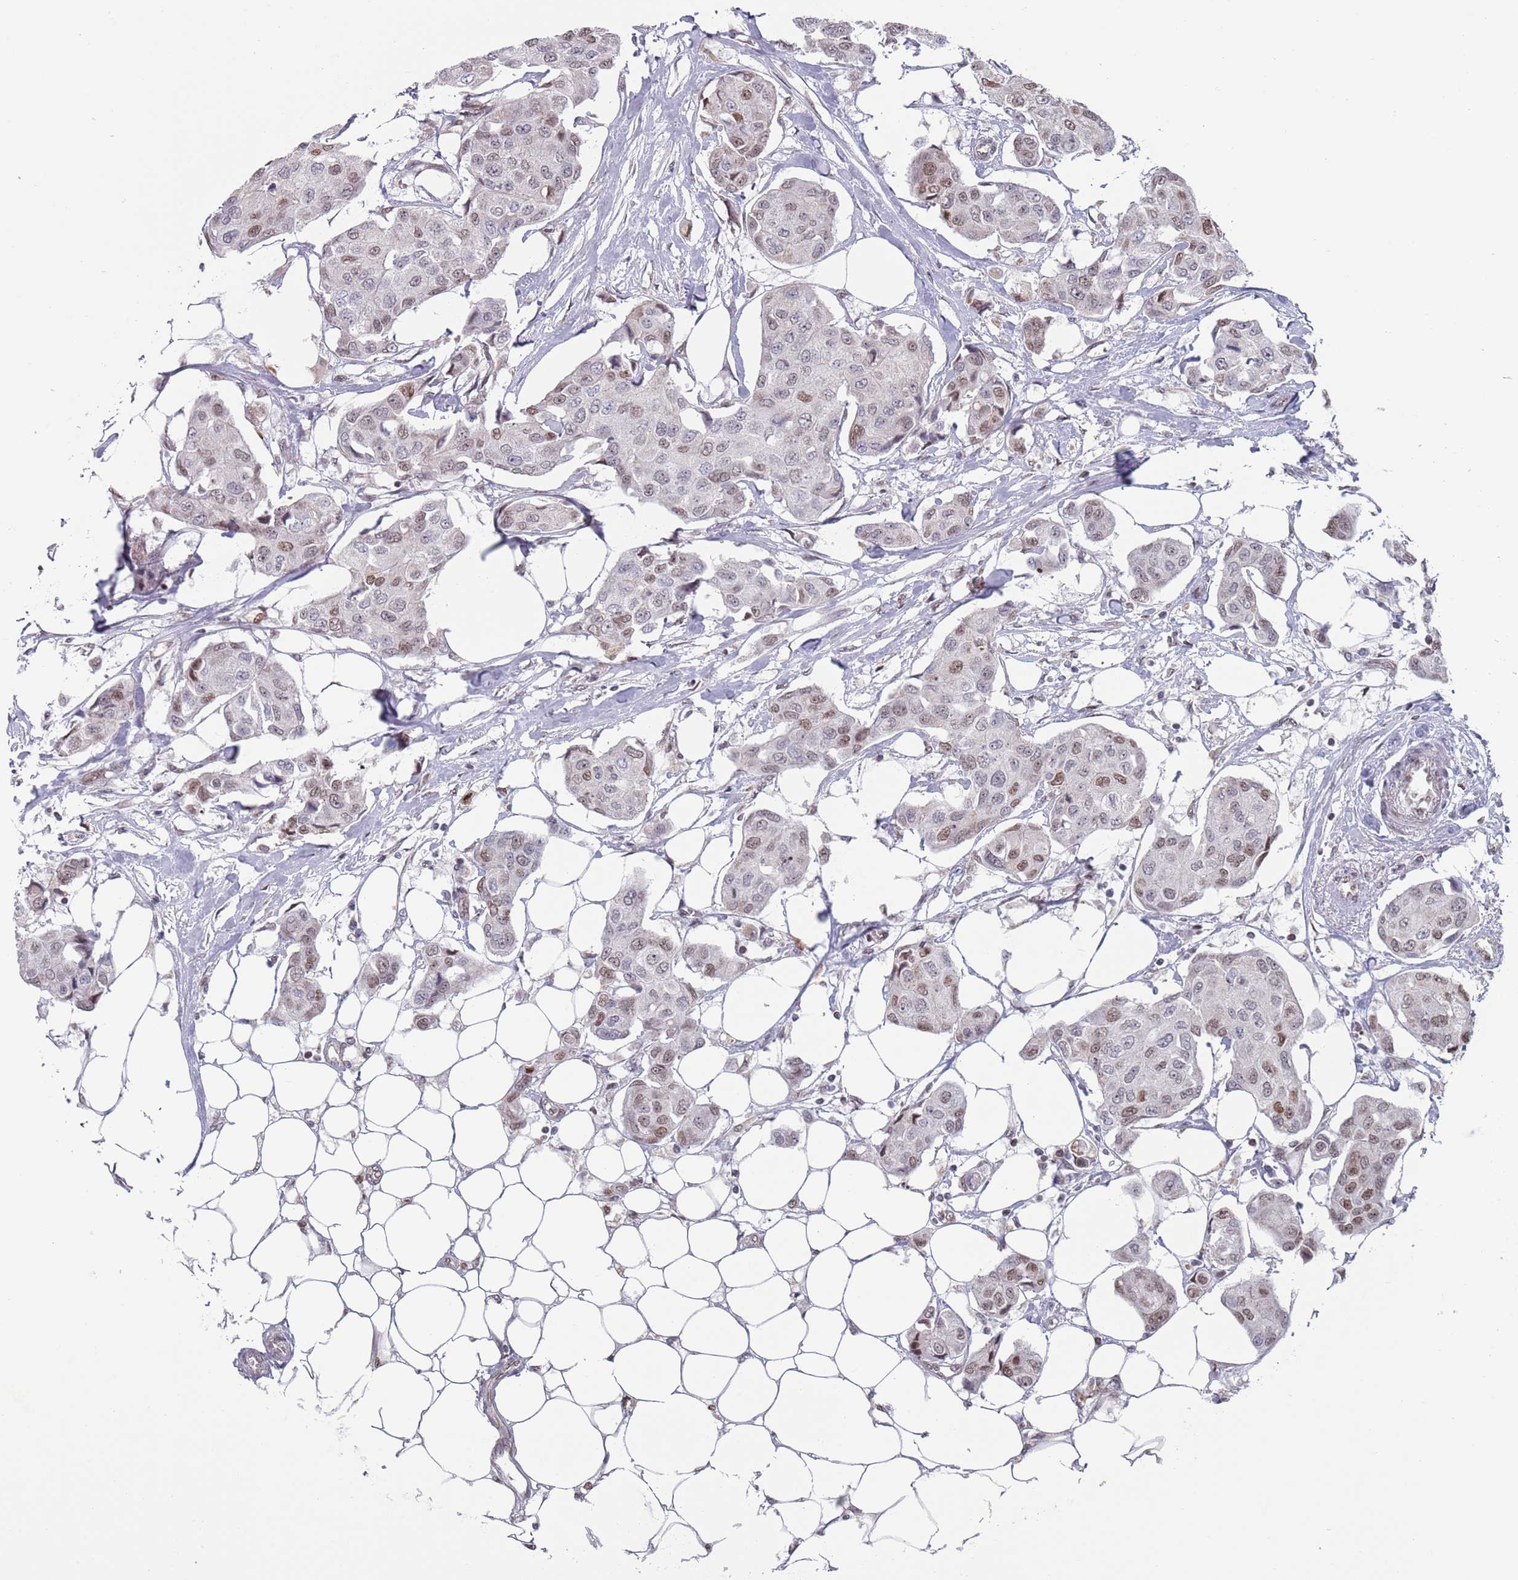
{"staining": {"intensity": "moderate", "quantity": ">75%", "location": "nuclear"}, "tissue": "breast cancer", "cell_type": "Tumor cells", "image_type": "cancer", "snomed": [{"axis": "morphology", "description": "Duct carcinoma"}, {"axis": "topography", "description": "Breast"}, {"axis": "topography", "description": "Lymph node"}], "caption": "Protein expression analysis of human breast invasive ductal carcinoma reveals moderate nuclear staining in approximately >75% of tumor cells.", "gene": "MFSD12", "patient": {"sex": "female", "age": 80}}